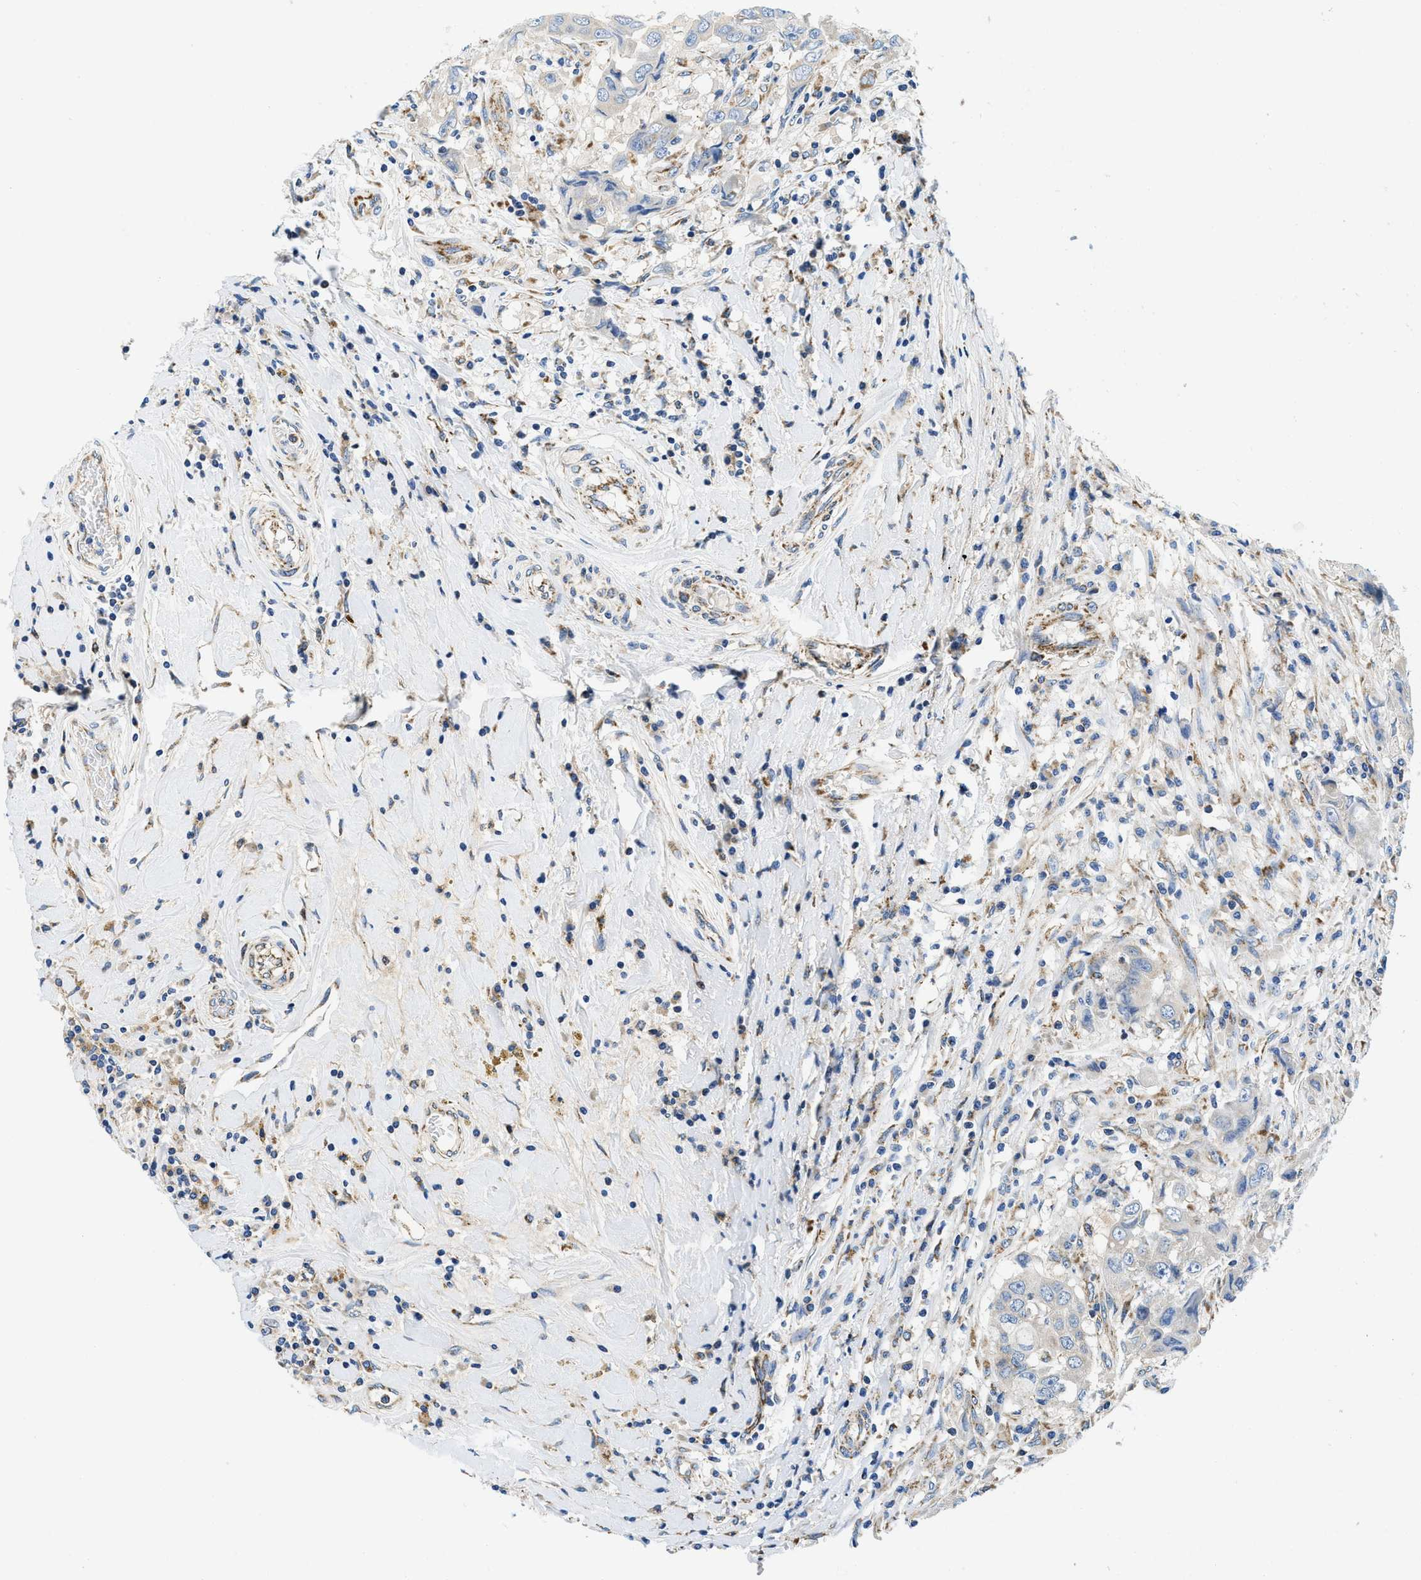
{"staining": {"intensity": "moderate", "quantity": "<25%", "location": "cytoplasmic/membranous"}, "tissue": "breast cancer", "cell_type": "Tumor cells", "image_type": "cancer", "snomed": [{"axis": "morphology", "description": "Duct carcinoma"}, {"axis": "topography", "description": "Breast"}], "caption": "Moderate cytoplasmic/membranous positivity for a protein is present in about <25% of tumor cells of invasive ductal carcinoma (breast) using IHC.", "gene": "SAMD4B", "patient": {"sex": "female", "age": 27}}